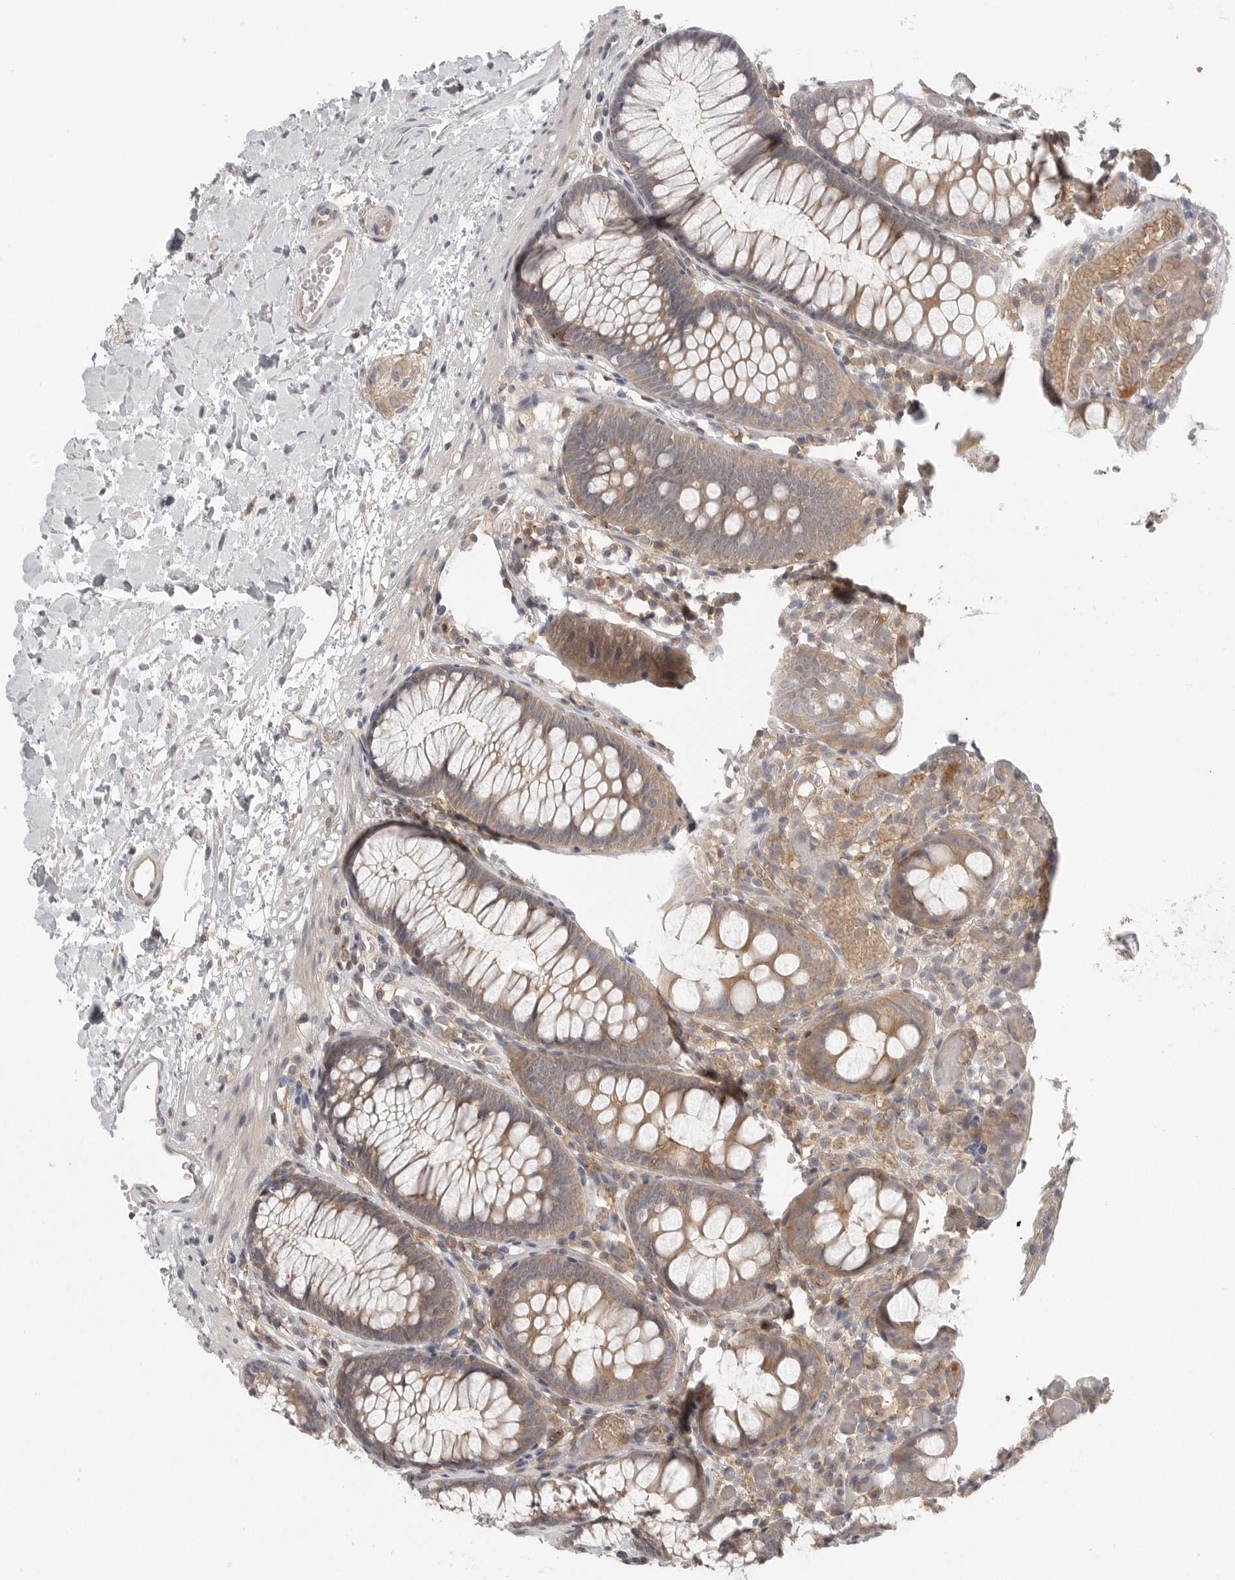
{"staining": {"intensity": "weak", "quantity": ">75%", "location": "cytoplasmic/membranous"}, "tissue": "colon", "cell_type": "Endothelial cells", "image_type": "normal", "snomed": [{"axis": "morphology", "description": "Normal tissue, NOS"}, {"axis": "topography", "description": "Colon"}], "caption": "Colon stained with DAB (3,3'-diaminobenzidine) immunohistochemistry (IHC) reveals low levels of weak cytoplasmic/membranous expression in about >75% of endothelial cells.", "gene": "DBNL", "patient": {"sex": "male", "age": 14}}